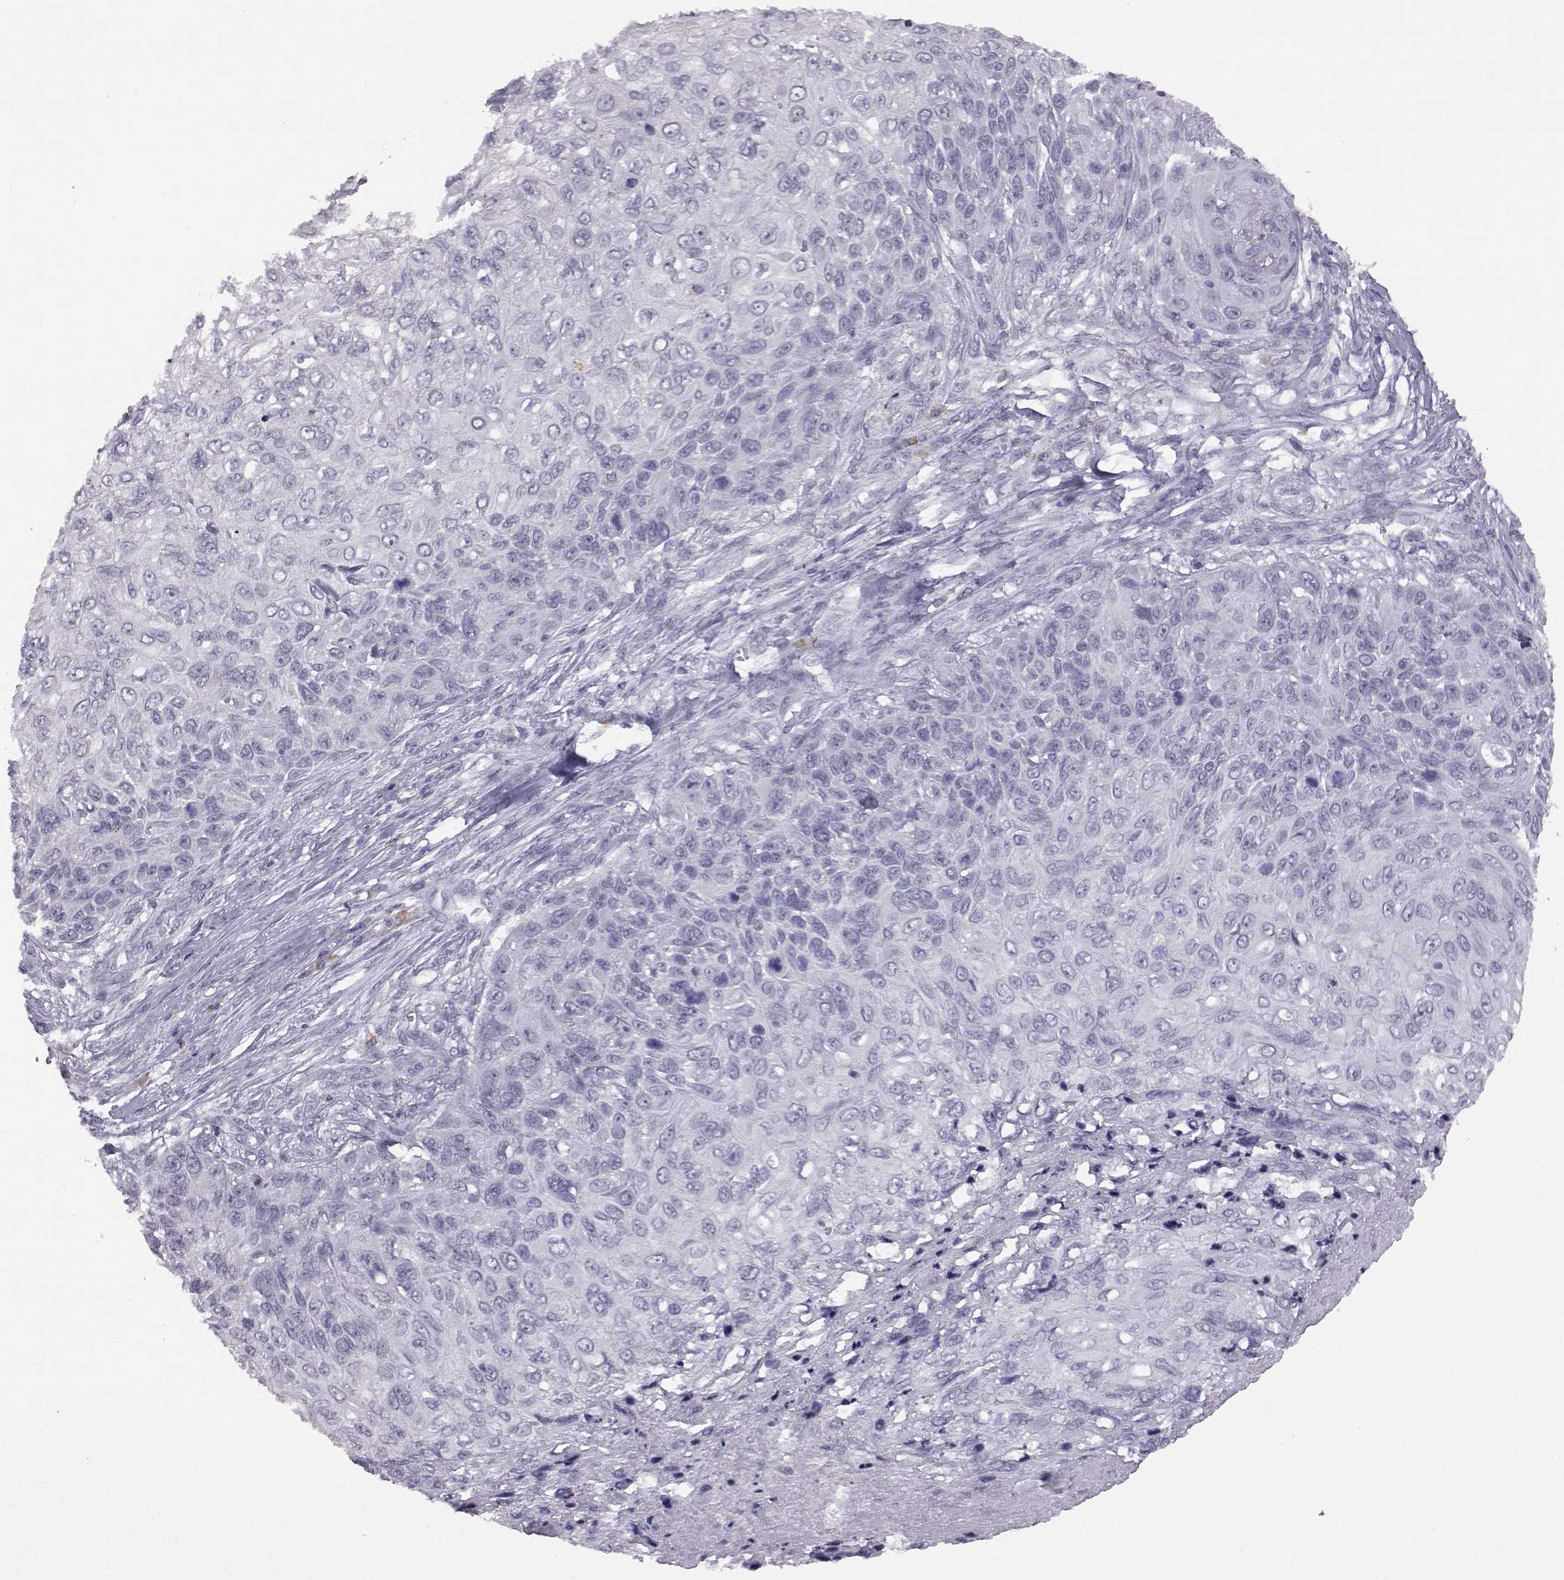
{"staining": {"intensity": "negative", "quantity": "none", "location": "none"}, "tissue": "skin cancer", "cell_type": "Tumor cells", "image_type": "cancer", "snomed": [{"axis": "morphology", "description": "Squamous cell carcinoma, NOS"}, {"axis": "topography", "description": "Skin"}], "caption": "Skin cancer (squamous cell carcinoma) stained for a protein using immunohistochemistry demonstrates no positivity tumor cells.", "gene": "VGF", "patient": {"sex": "male", "age": 92}}